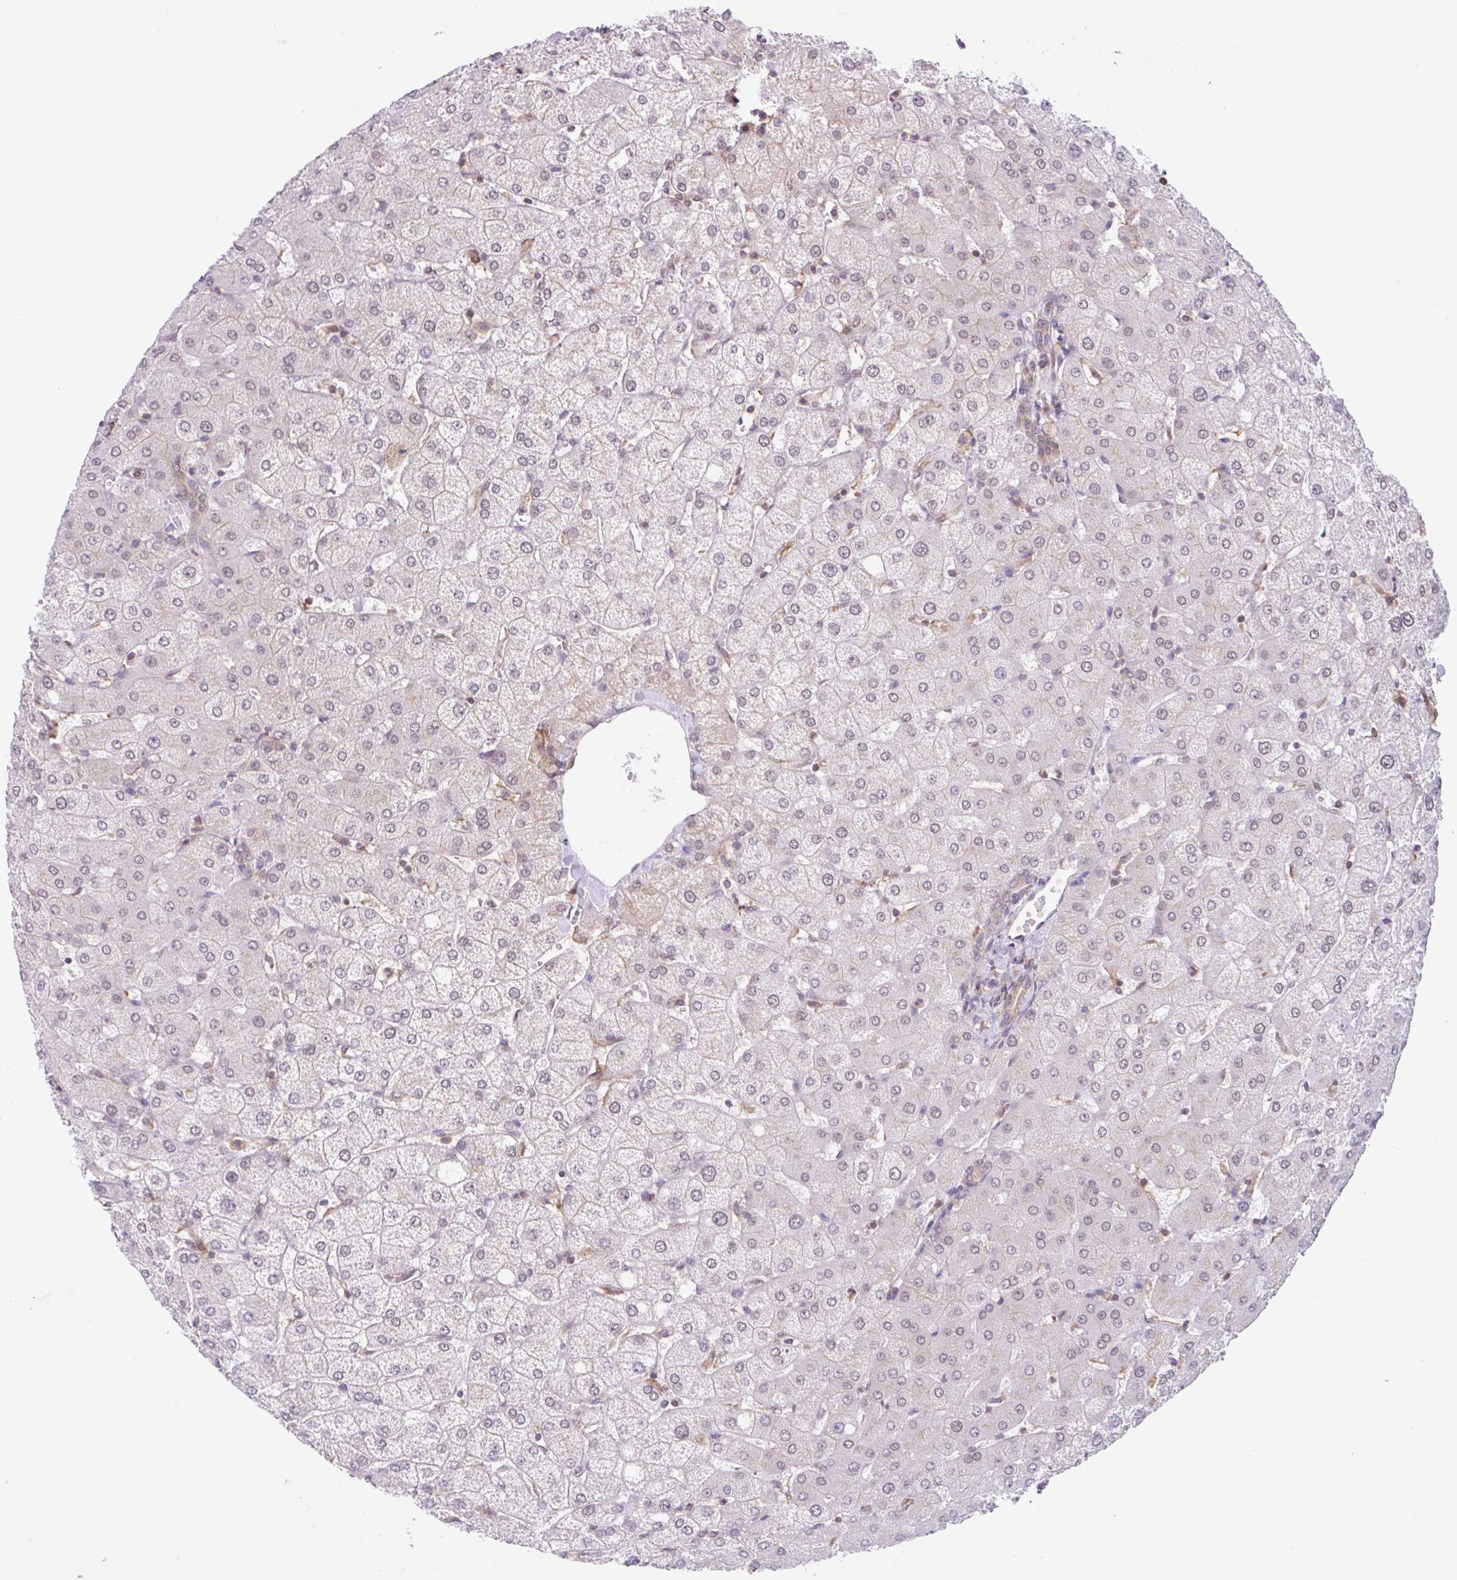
{"staining": {"intensity": "weak", "quantity": "25%-75%", "location": "cytoplasmic/membranous"}, "tissue": "liver", "cell_type": "Cholangiocytes", "image_type": "normal", "snomed": [{"axis": "morphology", "description": "Normal tissue, NOS"}, {"axis": "topography", "description": "Liver"}], "caption": "A low amount of weak cytoplasmic/membranous staining is appreciated in about 25%-75% of cholangiocytes in normal liver. The staining was performed using DAB (3,3'-diaminobenzidine) to visualize the protein expression in brown, while the nuclei were stained in blue with hematoxylin (Magnification: 20x).", "gene": "RALBP1", "patient": {"sex": "female", "age": 54}}